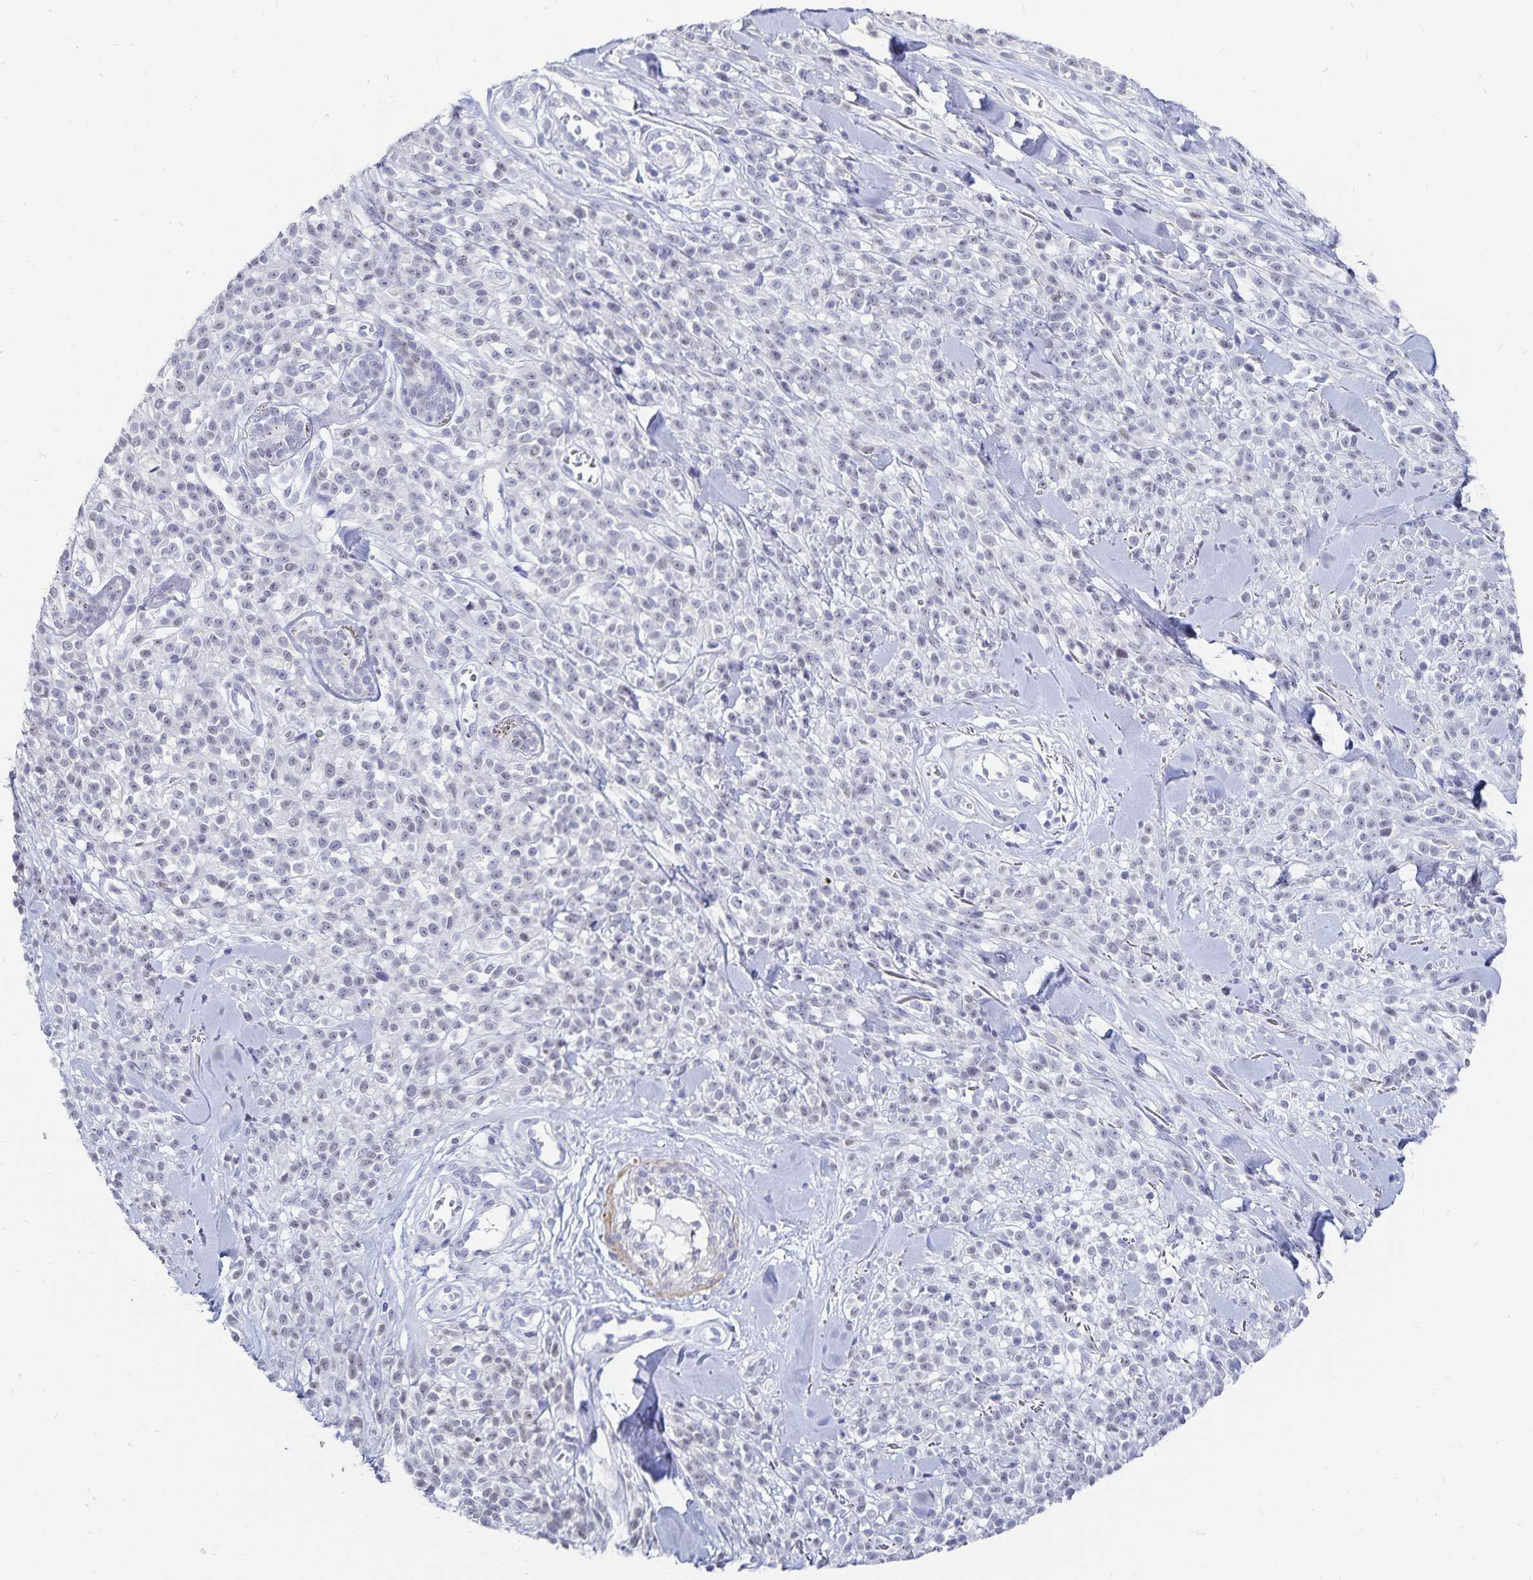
{"staining": {"intensity": "negative", "quantity": "none", "location": "none"}, "tissue": "melanoma", "cell_type": "Tumor cells", "image_type": "cancer", "snomed": [{"axis": "morphology", "description": "Malignant melanoma, NOS"}, {"axis": "topography", "description": "Skin"}, {"axis": "topography", "description": "Skin of trunk"}], "caption": "Melanoma was stained to show a protein in brown. There is no significant positivity in tumor cells.", "gene": "HMGB3", "patient": {"sex": "male", "age": 74}}